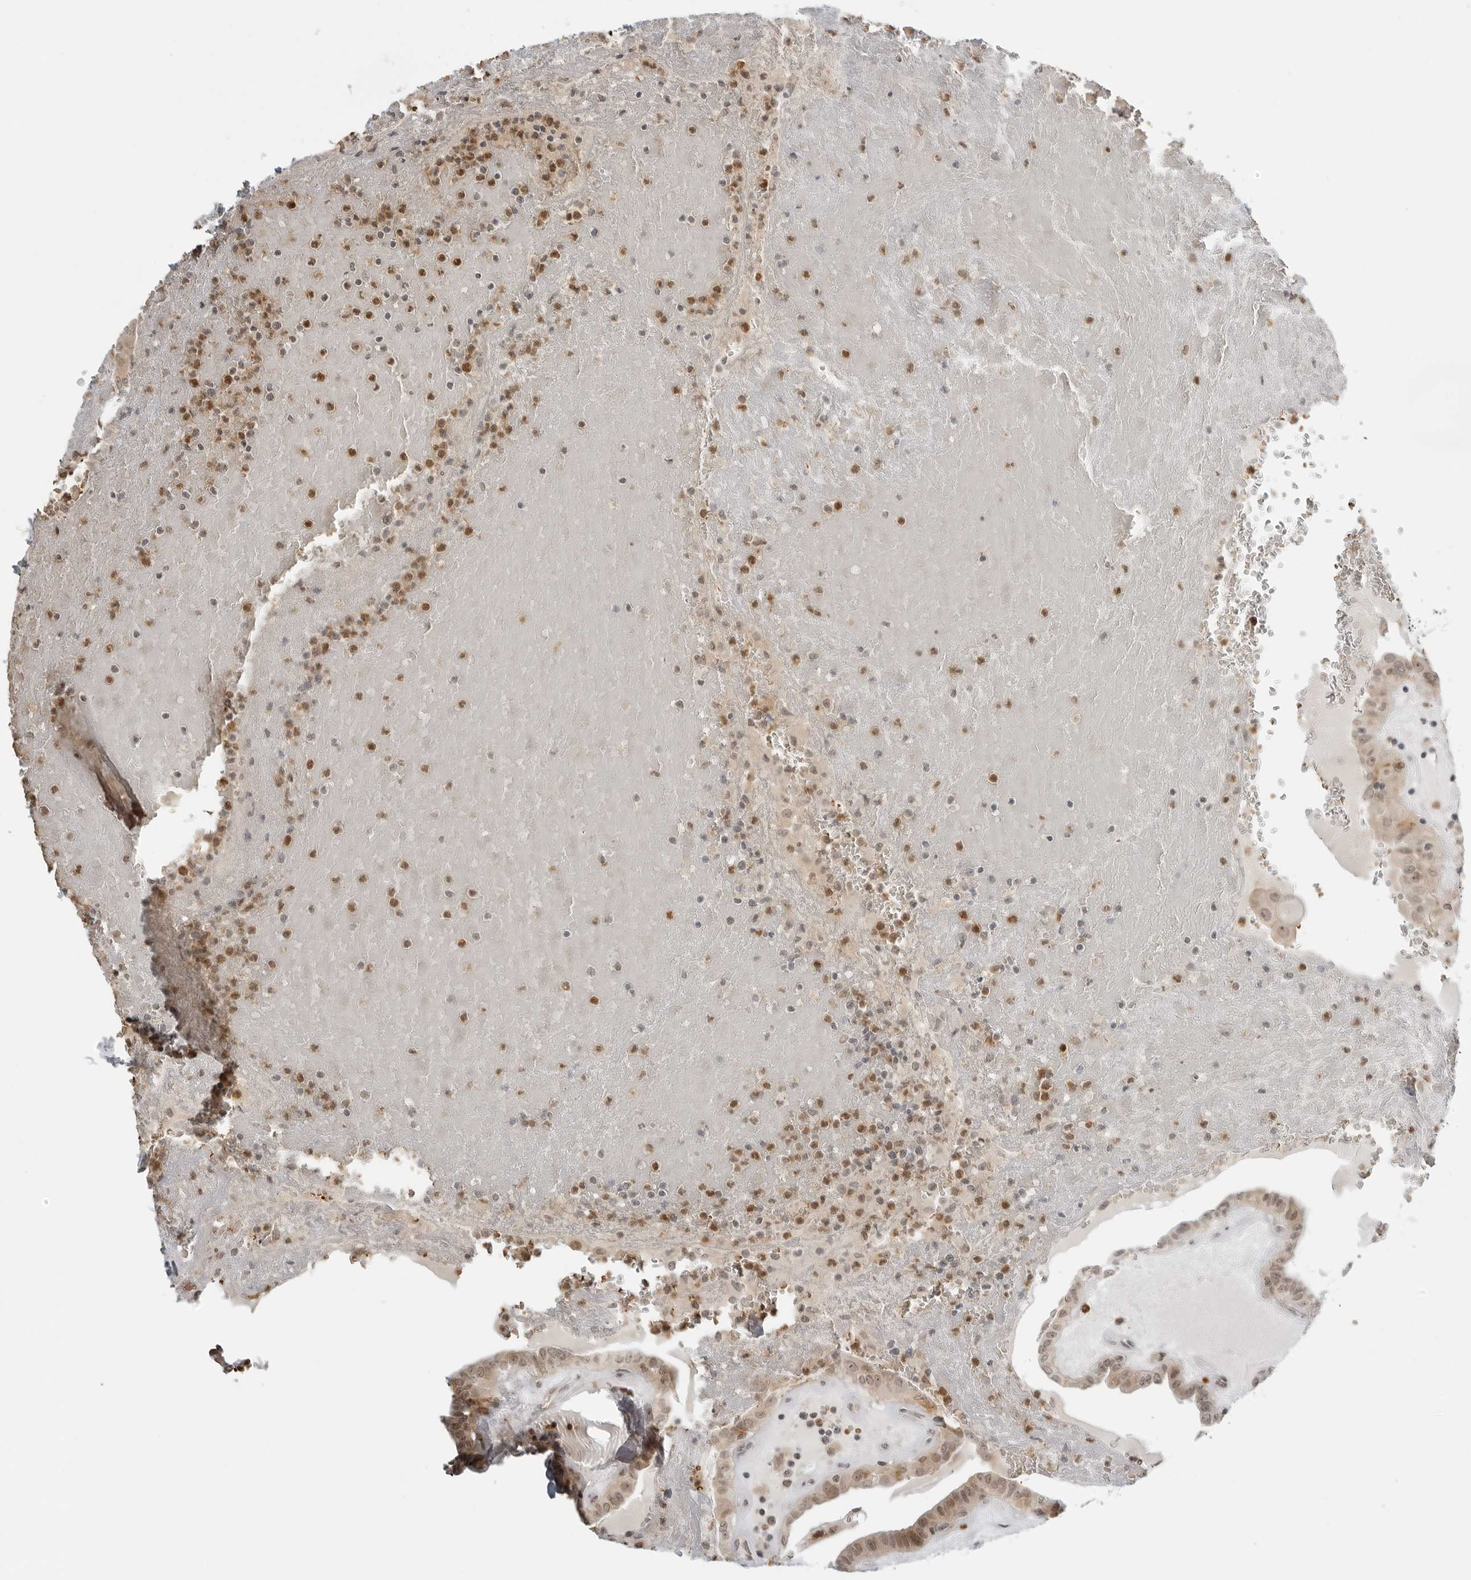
{"staining": {"intensity": "moderate", "quantity": ">75%", "location": "cytoplasmic/membranous,nuclear"}, "tissue": "thyroid cancer", "cell_type": "Tumor cells", "image_type": "cancer", "snomed": [{"axis": "morphology", "description": "Papillary adenocarcinoma, NOS"}, {"axis": "topography", "description": "Thyroid gland"}], "caption": "An image of thyroid papillary adenocarcinoma stained for a protein shows moderate cytoplasmic/membranous and nuclear brown staining in tumor cells.", "gene": "SUGCT", "patient": {"sex": "male", "age": 77}}